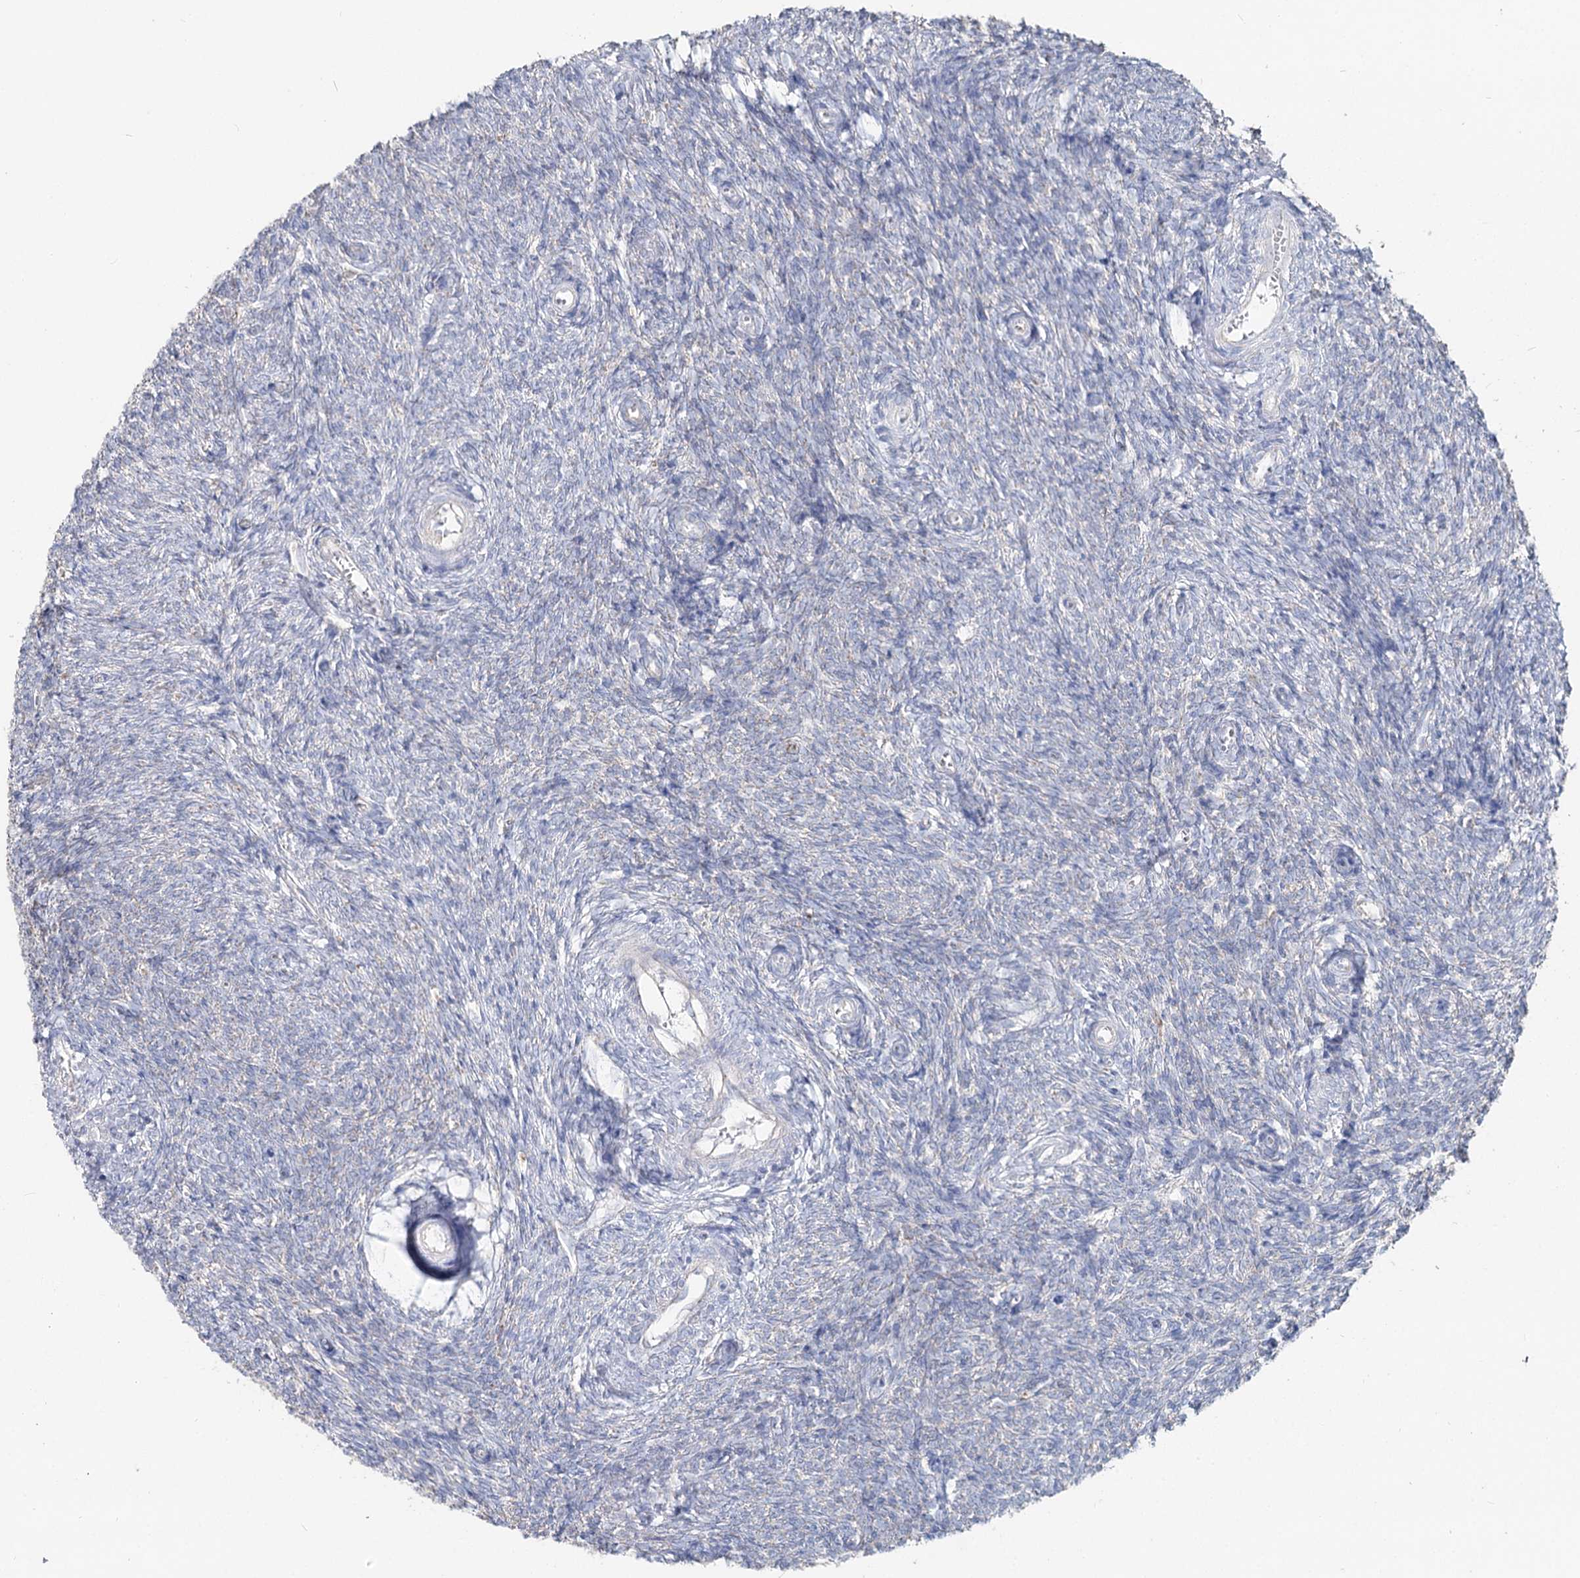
{"staining": {"intensity": "negative", "quantity": "none", "location": "none"}, "tissue": "ovary", "cell_type": "Follicle cells", "image_type": "normal", "snomed": [{"axis": "morphology", "description": "Normal tissue, NOS"}, {"axis": "topography", "description": "Ovary"}], "caption": "This is an IHC micrograph of normal human ovary. There is no expression in follicle cells.", "gene": "MCCC2", "patient": {"sex": "female", "age": 44}}